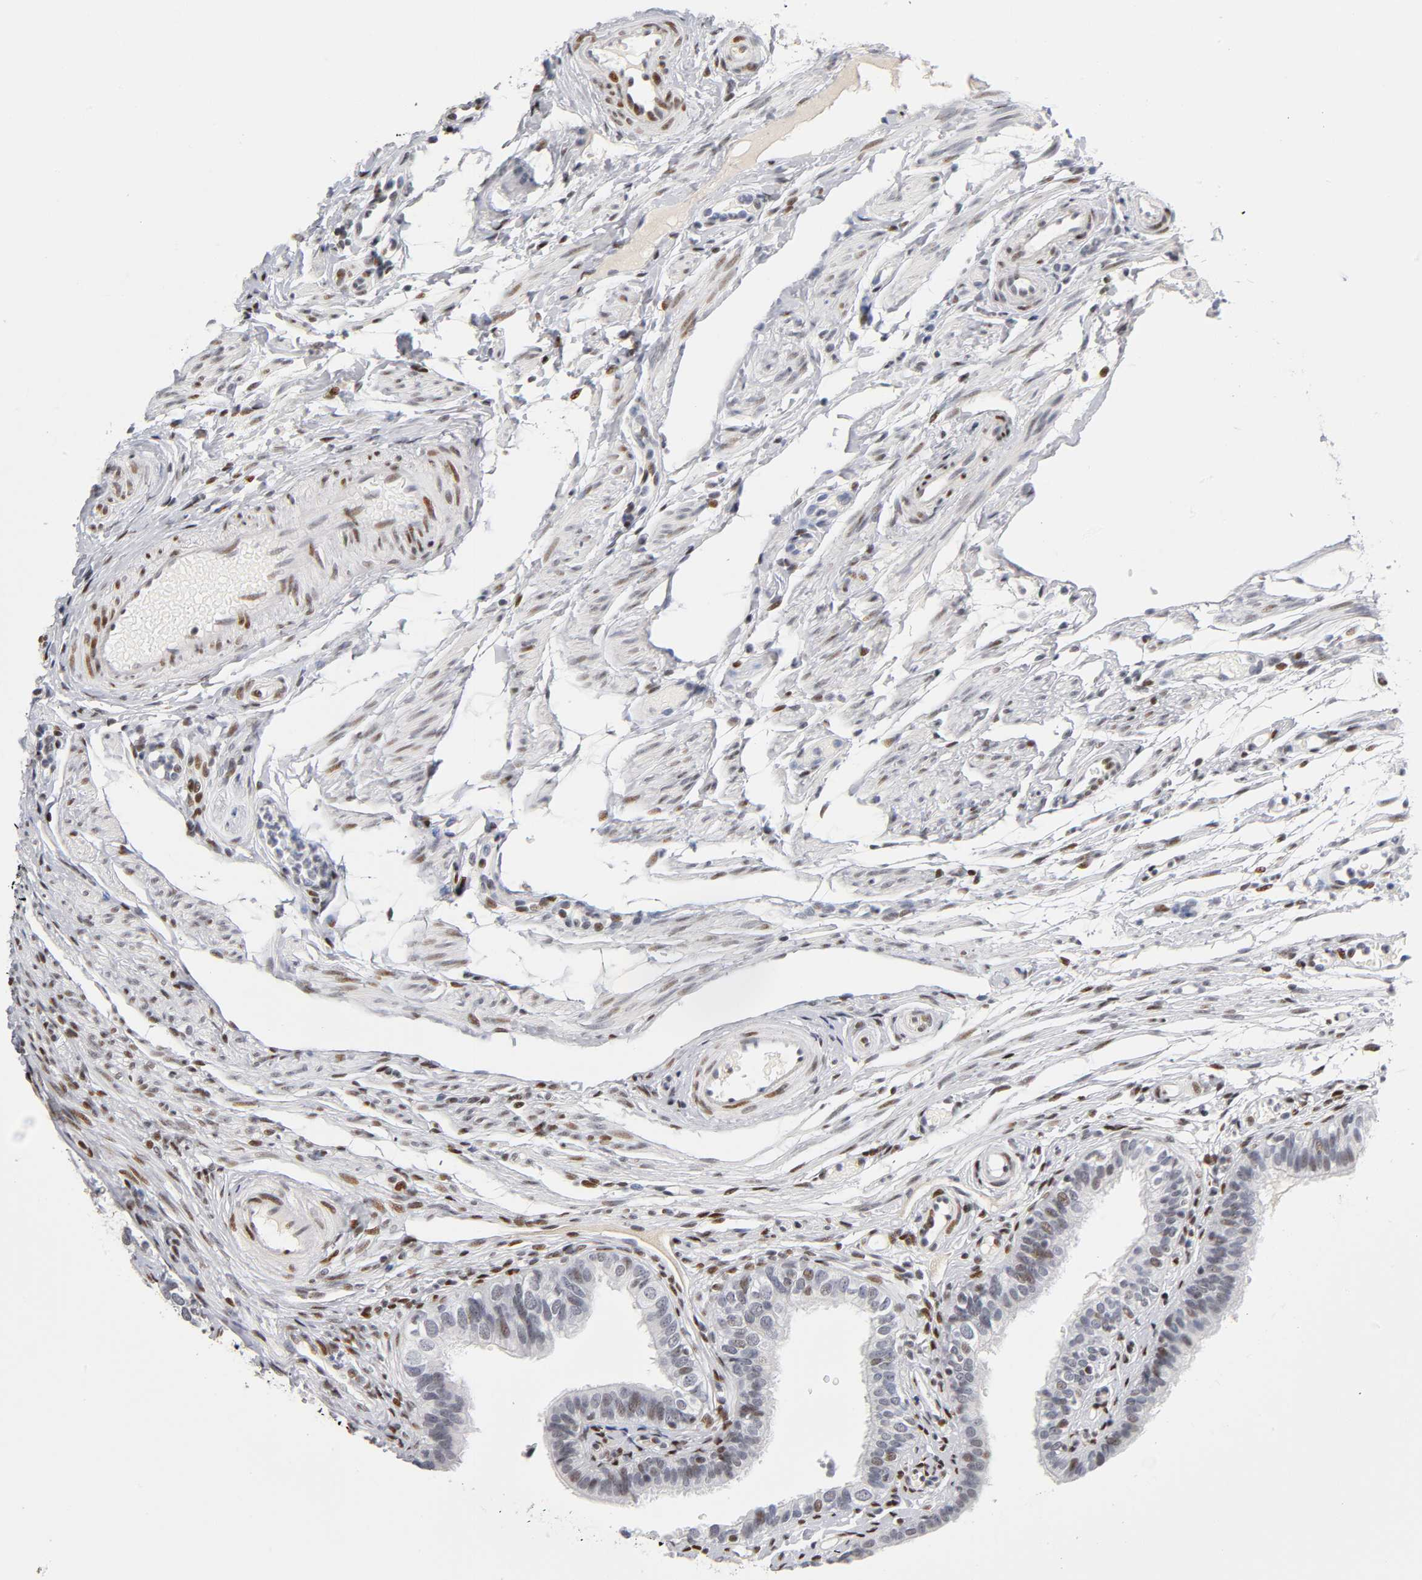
{"staining": {"intensity": "moderate", "quantity": "25%-75%", "location": "nuclear"}, "tissue": "fallopian tube", "cell_type": "Glandular cells", "image_type": "normal", "snomed": [{"axis": "morphology", "description": "Normal tissue, NOS"}, {"axis": "morphology", "description": "Dermoid, NOS"}, {"axis": "topography", "description": "Fallopian tube"}], "caption": "Brown immunohistochemical staining in unremarkable fallopian tube exhibits moderate nuclear expression in about 25%-75% of glandular cells. (DAB (3,3'-diaminobenzidine) = brown stain, brightfield microscopy at high magnification).", "gene": "SP3", "patient": {"sex": "female", "age": 33}}